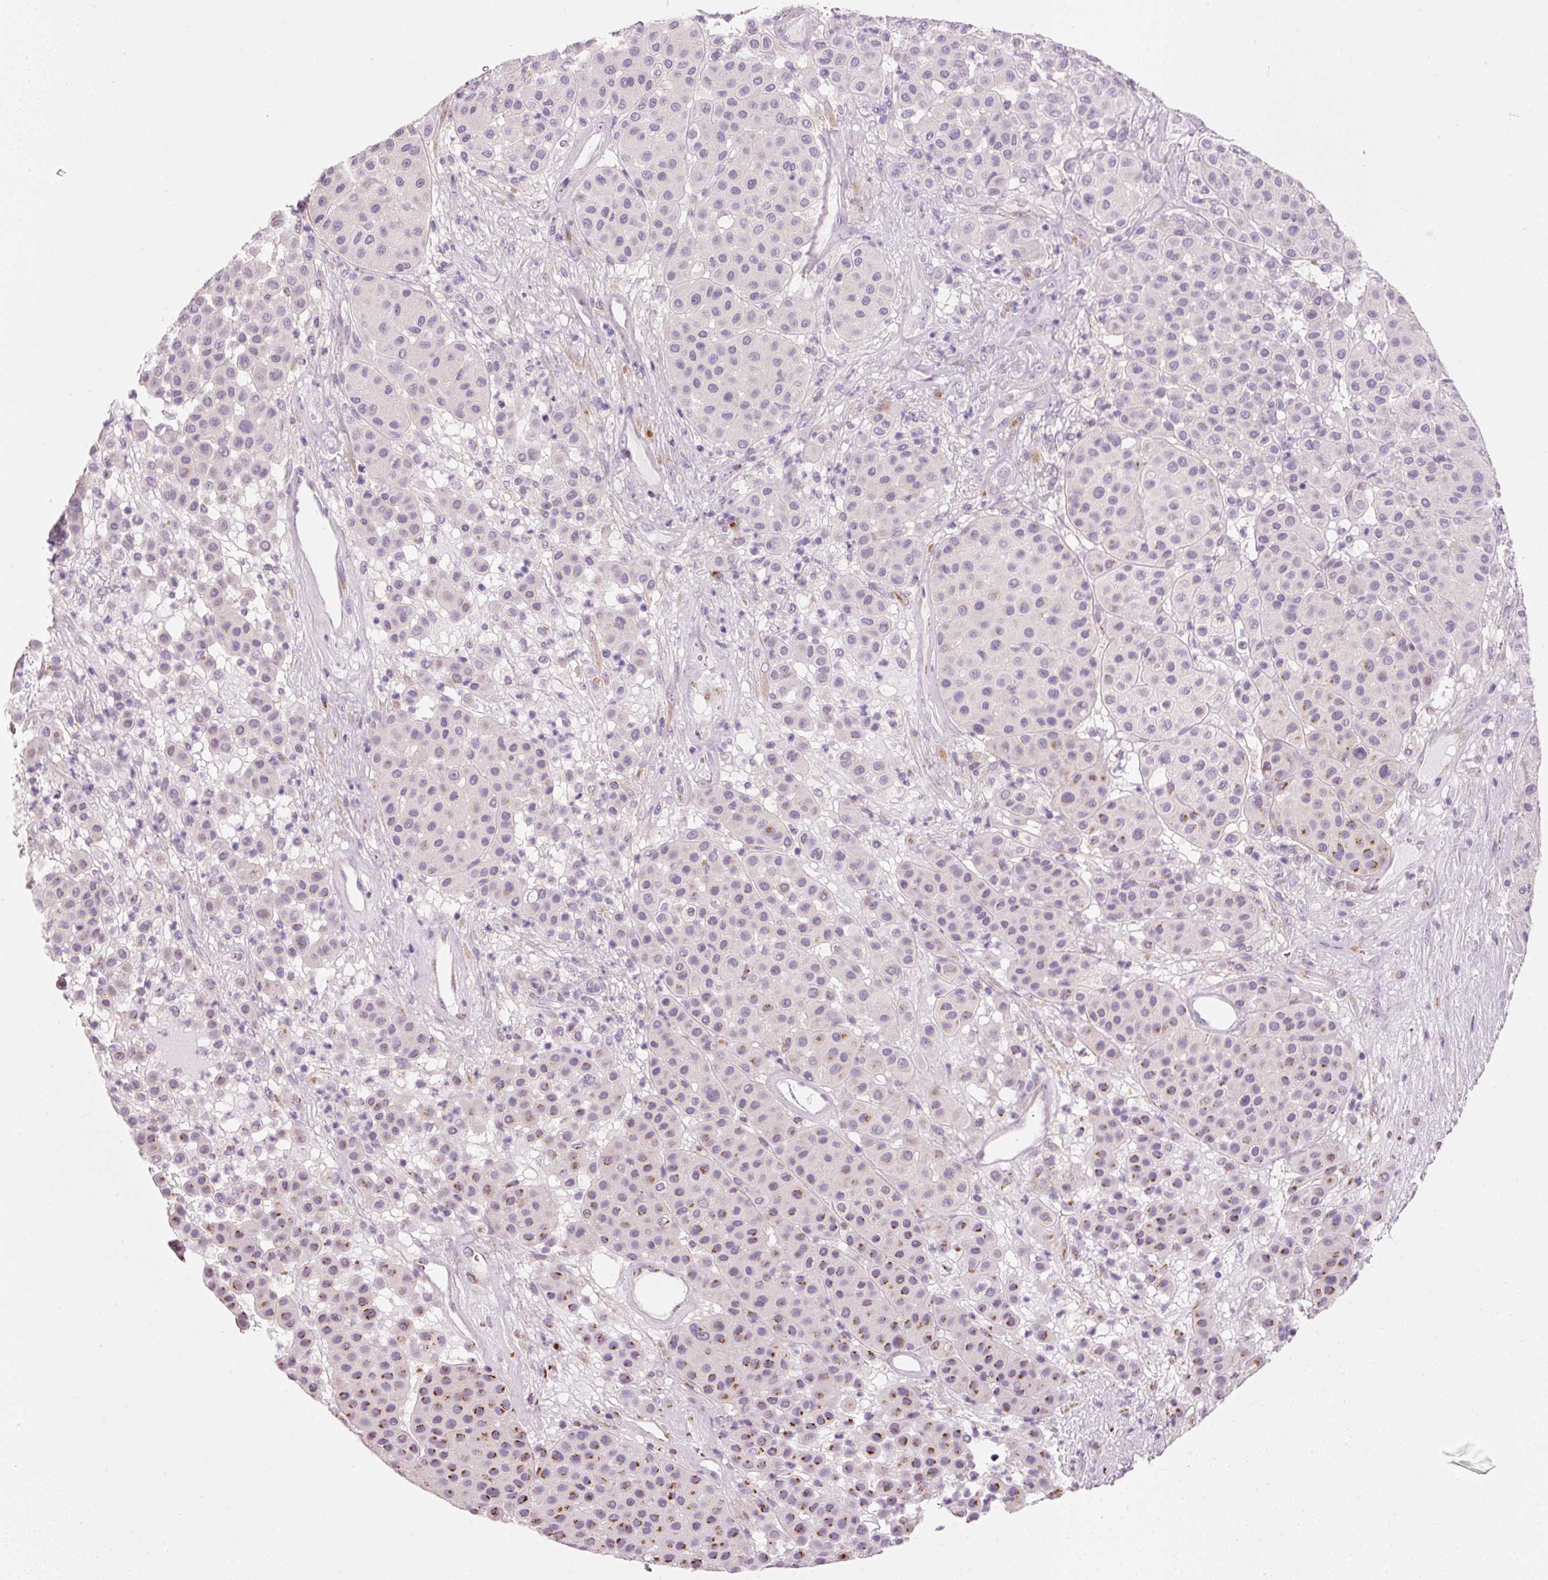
{"staining": {"intensity": "moderate", "quantity": "<25%", "location": "cytoplasmic/membranous"}, "tissue": "melanoma", "cell_type": "Tumor cells", "image_type": "cancer", "snomed": [{"axis": "morphology", "description": "Malignant melanoma, Metastatic site"}, {"axis": "topography", "description": "Smooth muscle"}], "caption": "Tumor cells reveal moderate cytoplasmic/membranous positivity in approximately <25% of cells in melanoma.", "gene": "PDXDC1", "patient": {"sex": "male", "age": 41}}